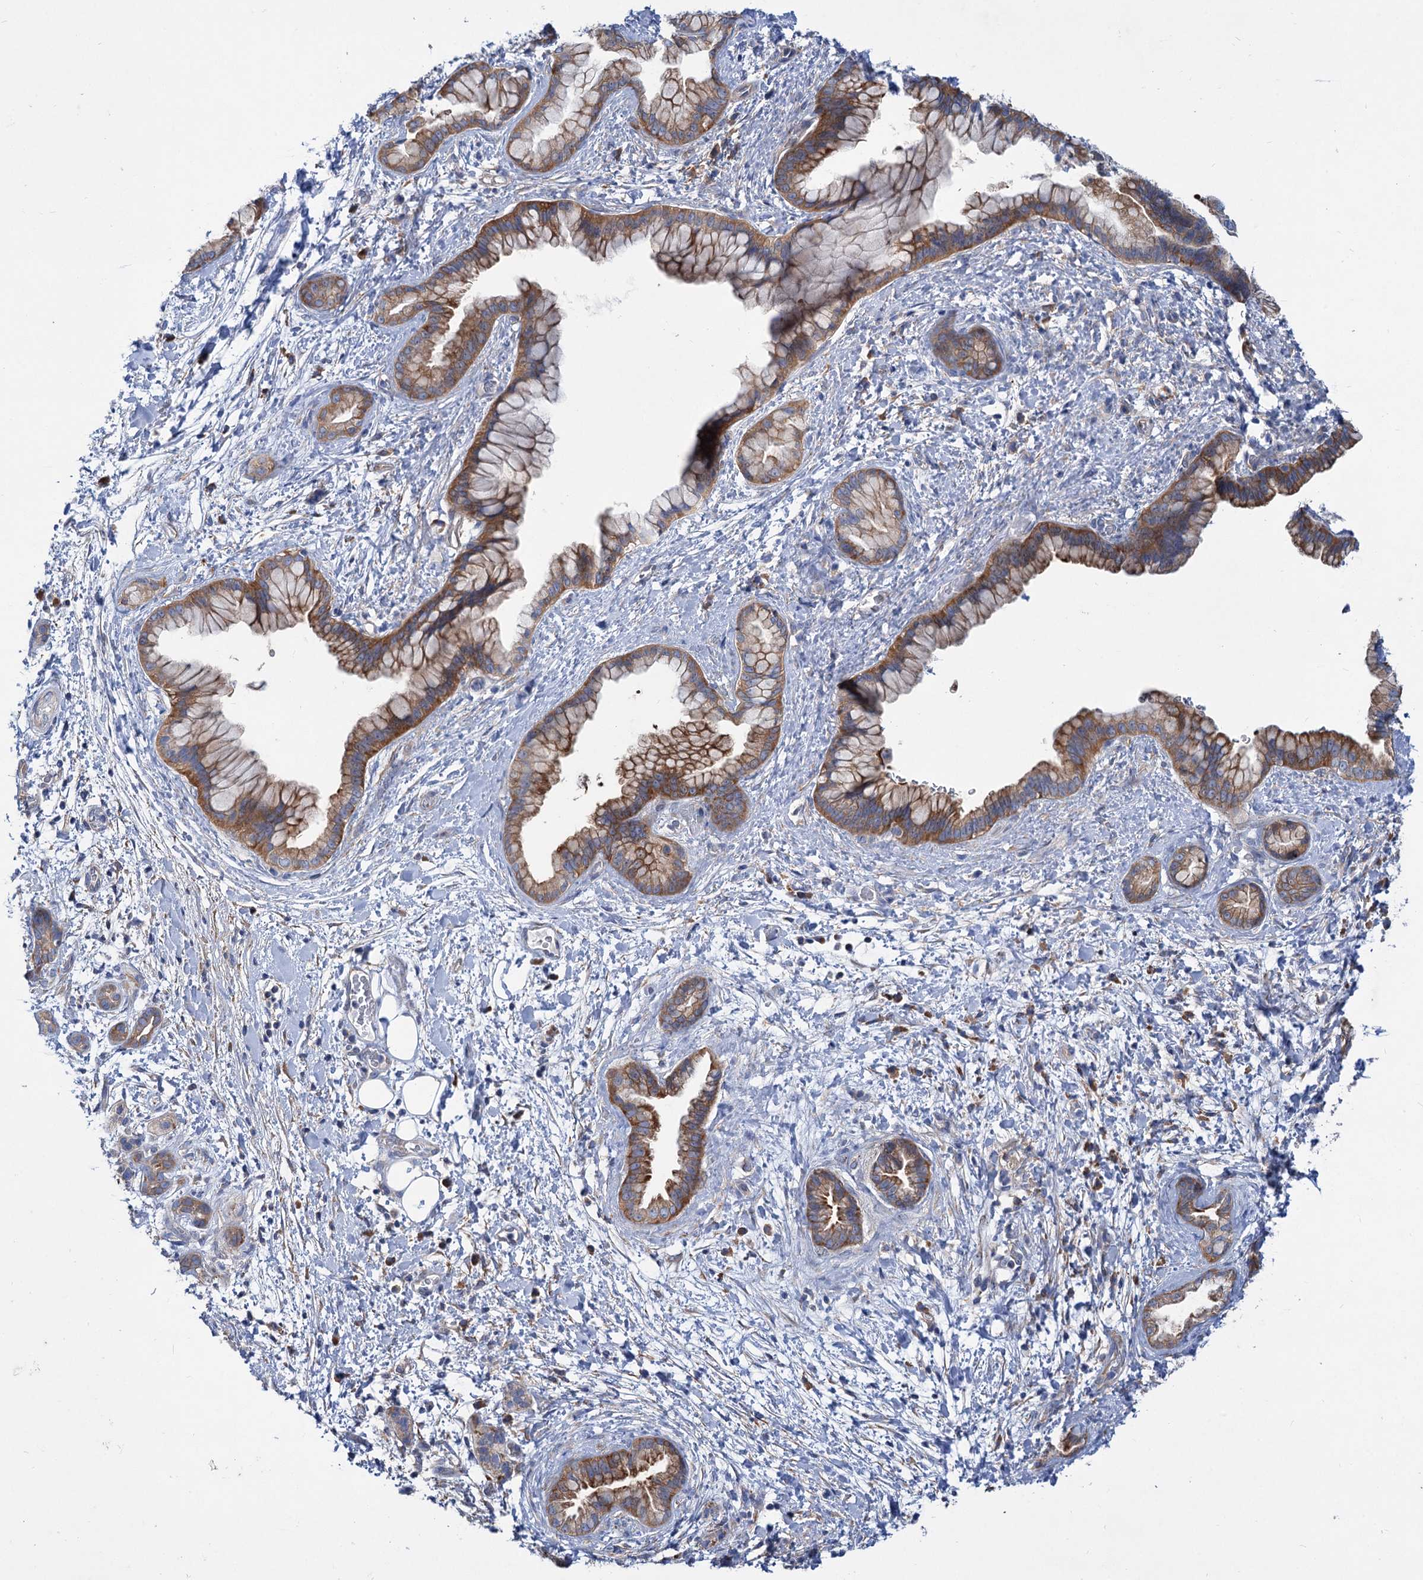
{"staining": {"intensity": "moderate", "quantity": ">75%", "location": "cytoplasmic/membranous"}, "tissue": "pancreatic cancer", "cell_type": "Tumor cells", "image_type": "cancer", "snomed": [{"axis": "morphology", "description": "Adenocarcinoma, NOS"}, {"axis": "topography", "description": "Pancreas"}], "caption": "DAB (3,3'-diaminobenzidine) immunohistochemical staining of pancreatic cancer (adenocarcinoma) displays moderate cytoplasmic/membranous protein expression in about >75% of tumor cells.", "gene": "TRIM55", "patient": {"sex": "female", "age": 78}}